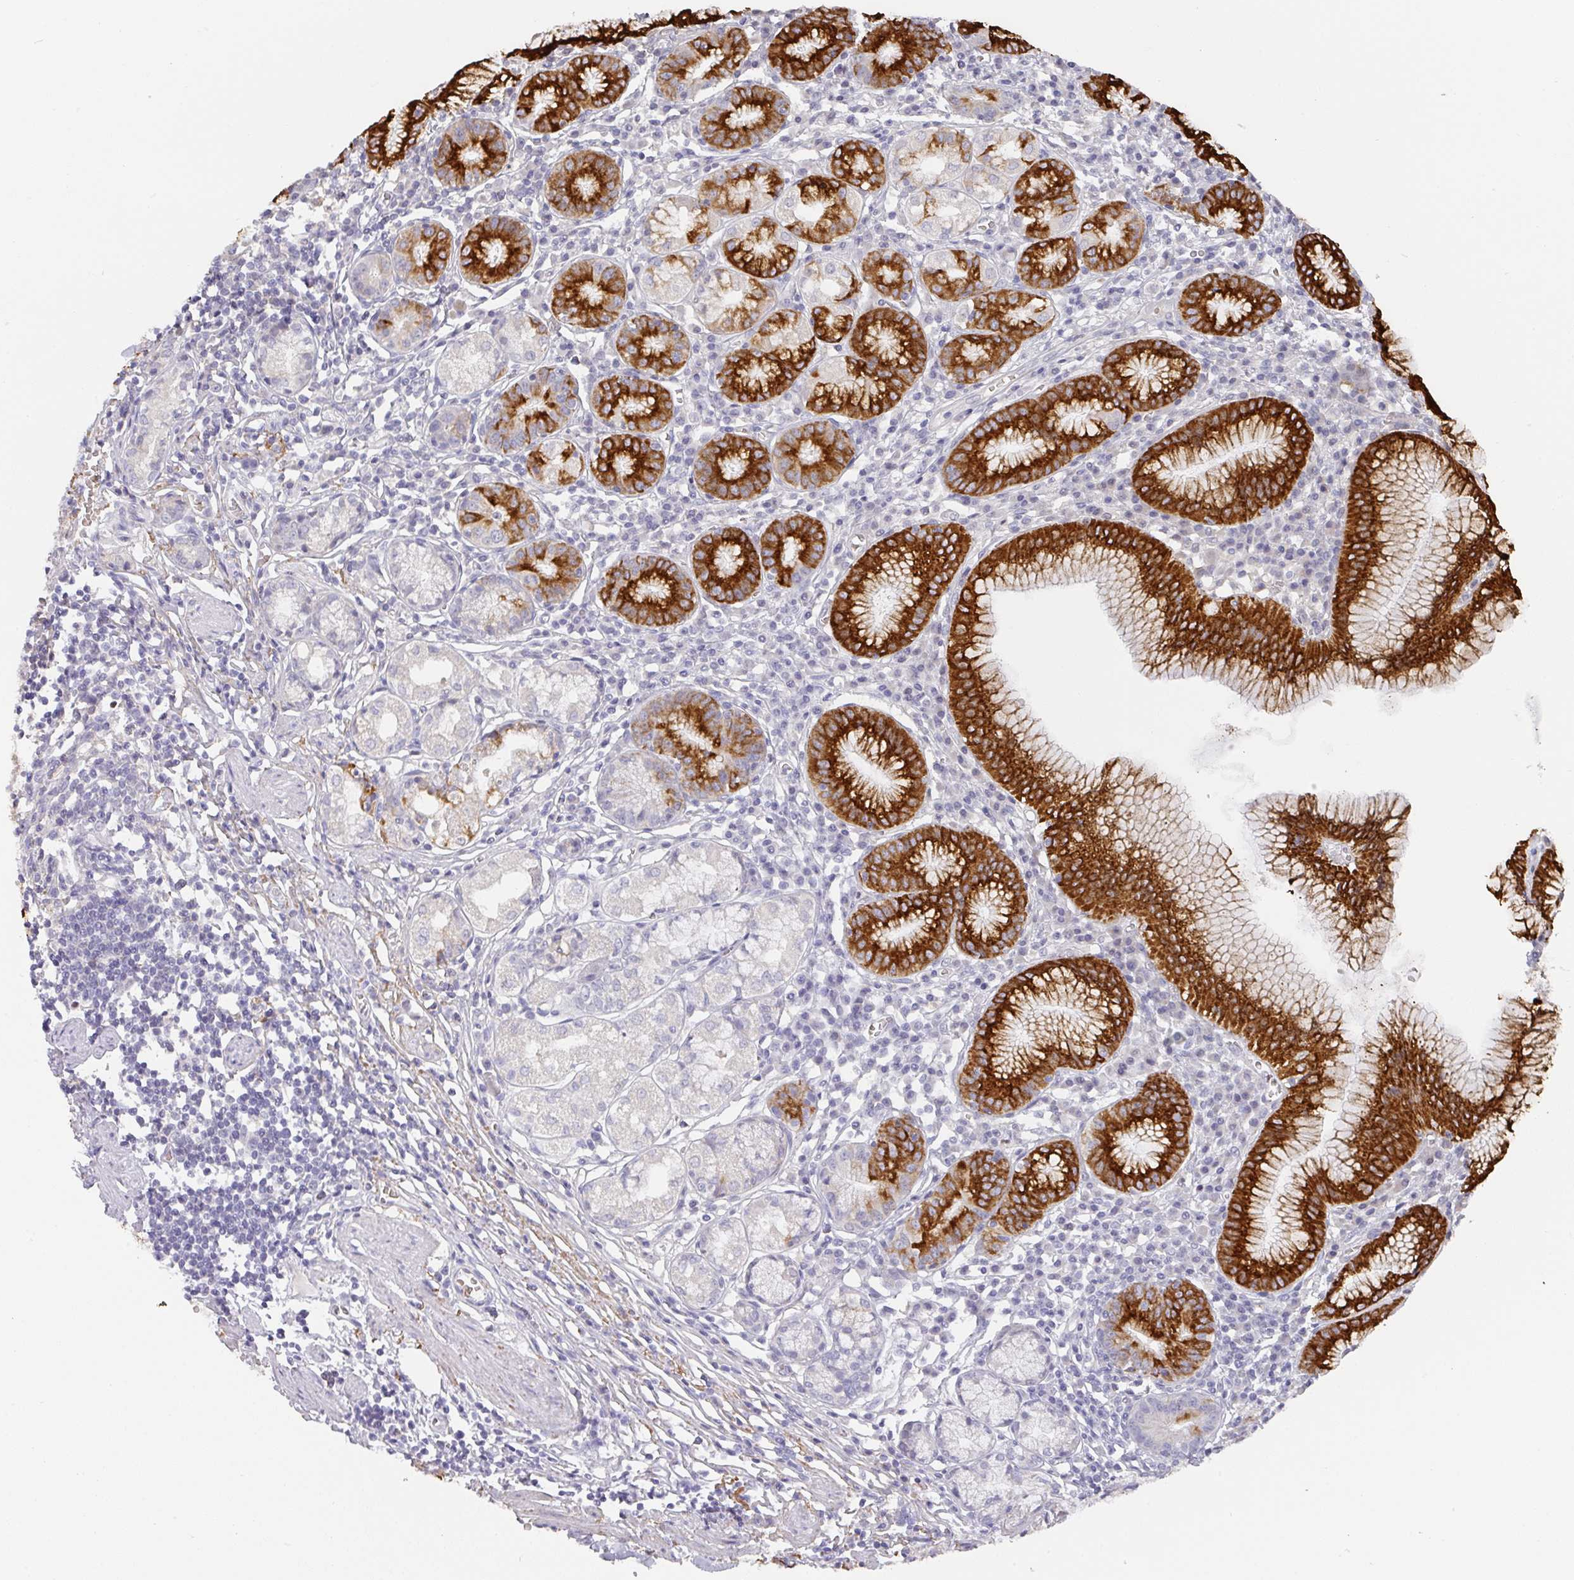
{"staining": {"intensity": "strong", "quantity": "25%-75%", "location": "cytoplasmic/membranous"}, "tissue": "stomach", "cell_type": "Glandular cells", "image_type": "normal", "snomed": [{"axis": "morphology", "description": "Normal tissue, NOS"}, {"axis": "topography", "description": "Stomach"}], "caption": "The image shows staining of normal stomach, revealing strong cytoplasmic/membranous protein staining (brown color) within glandular cells.", "gene": "FOXN4", "patient": {"sex": "male", "age": 55}}